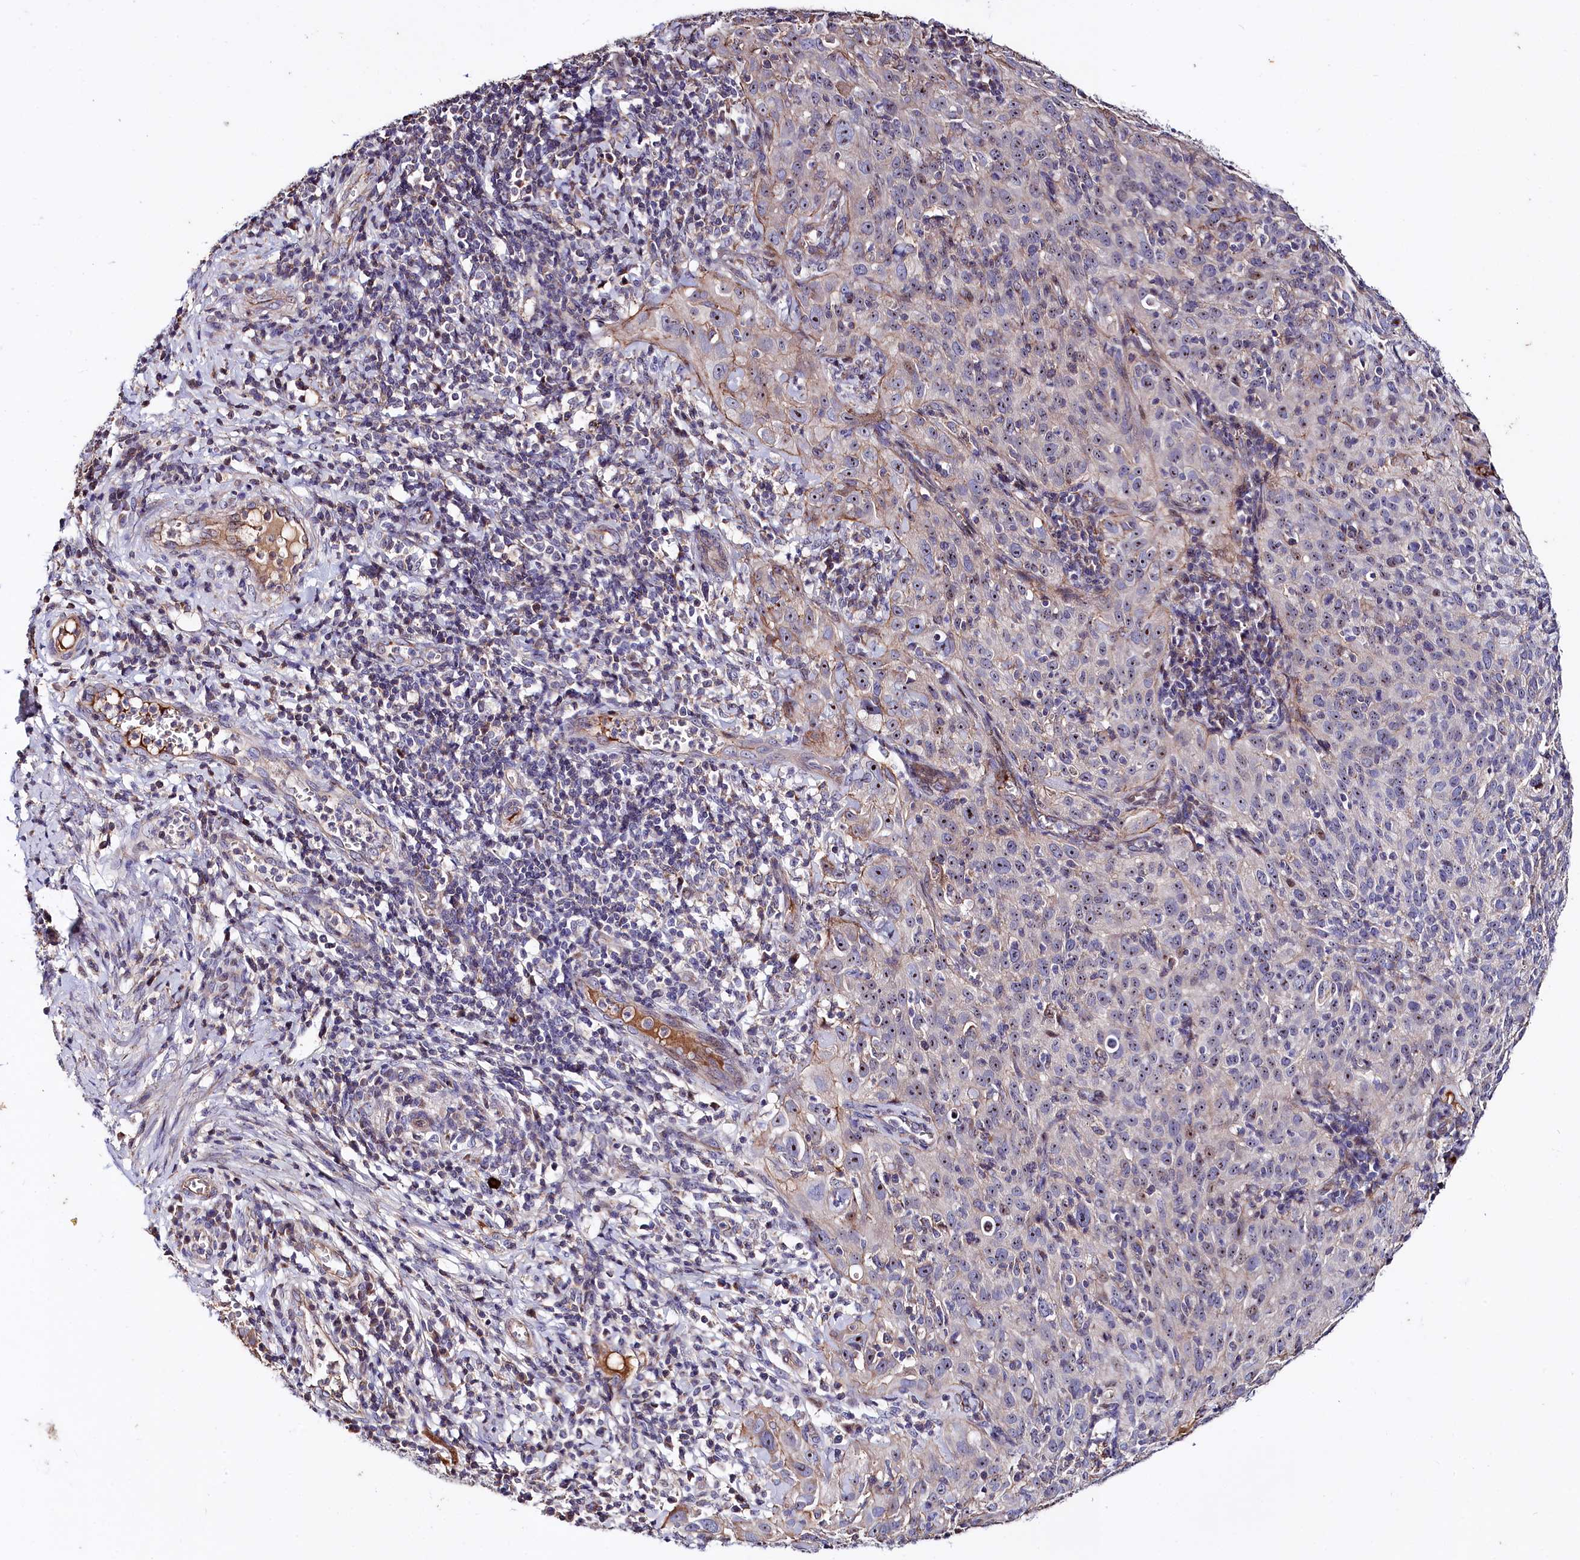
{"staining": {"intensity": "moderate", "quantity": "<25%", "location": "cytoplasmic/membranous,nuclear"}, "tissue": "cervical cancer", "cell_type": "Tumor cells", "image_type": "cancer", "snomed": [{"axis": "morphology", "description": "Squamous cell carcinoma, NOS"}, {"axis": "topography", "description": "Cervix"}], "caption": "This histopathology image reveals immunohistochemistry (IHC) staining of squamous cell carcinoma (cervical), with low moderate cytoplasmic/membranous and nuclear staining in approximately <25% of tumor cells.", "gene": "RPUSD3", "patient": {"sex": "female", "age": 31}}